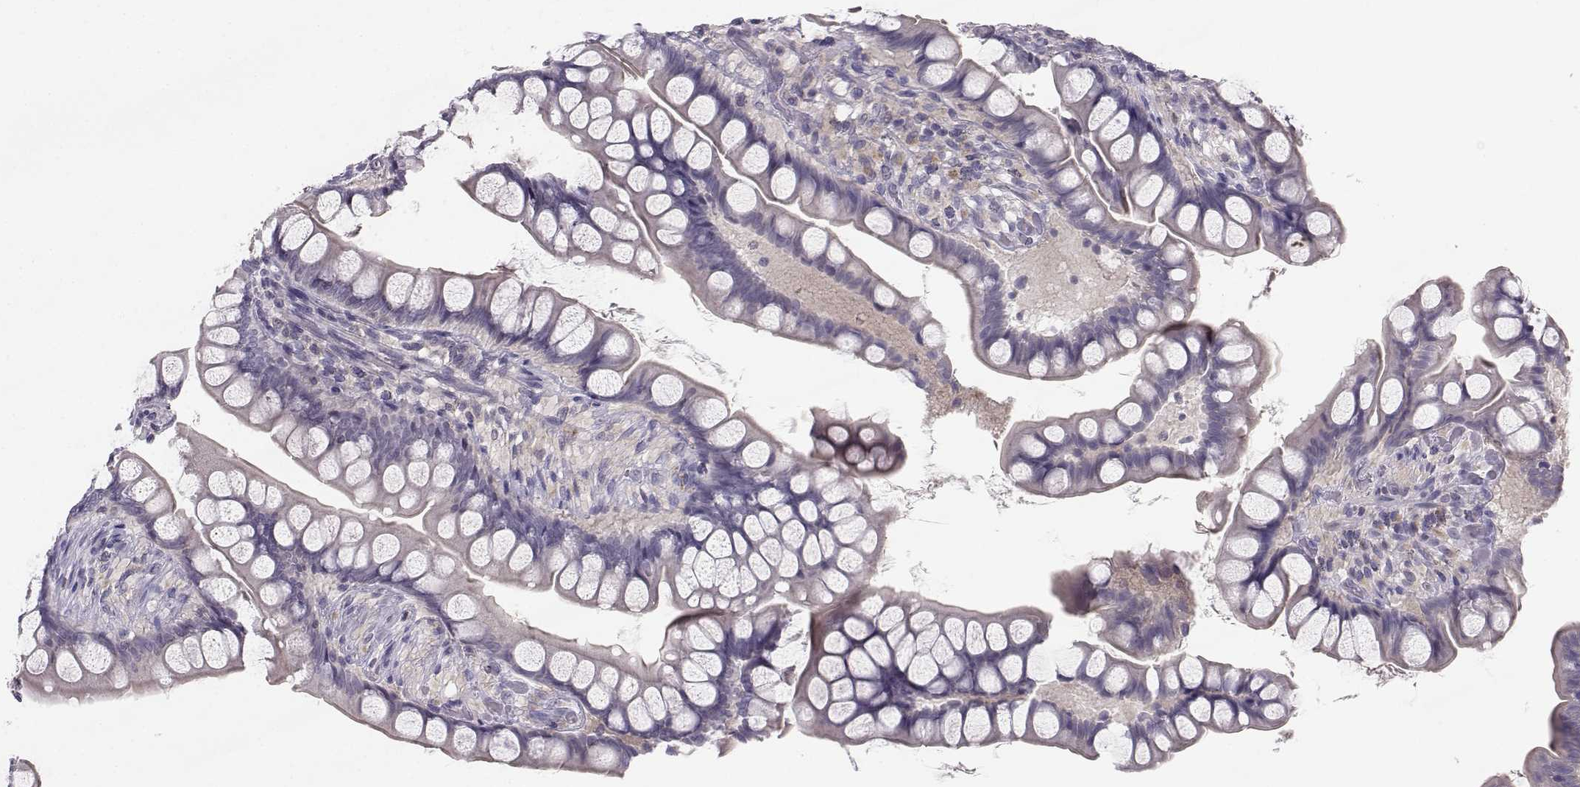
{"staining": {"intensity": "negative", "quantity": "none", "location": "none"}, "tissue": "small intestine", "cell_type": "Glandular cells", "image_type": "normal", "snomed": [{"axis": "morphology", "description": "Normal tissue, NOS"}, {"axis": "topography", "description": "Small intestine"}], "caption": "IHC photomicrograph of normal small intestine stained for a protein (brown), which reveals no staining in glandular cells.", "gene": "MROH7", "patient": {"sex": "male", "age": 70}}